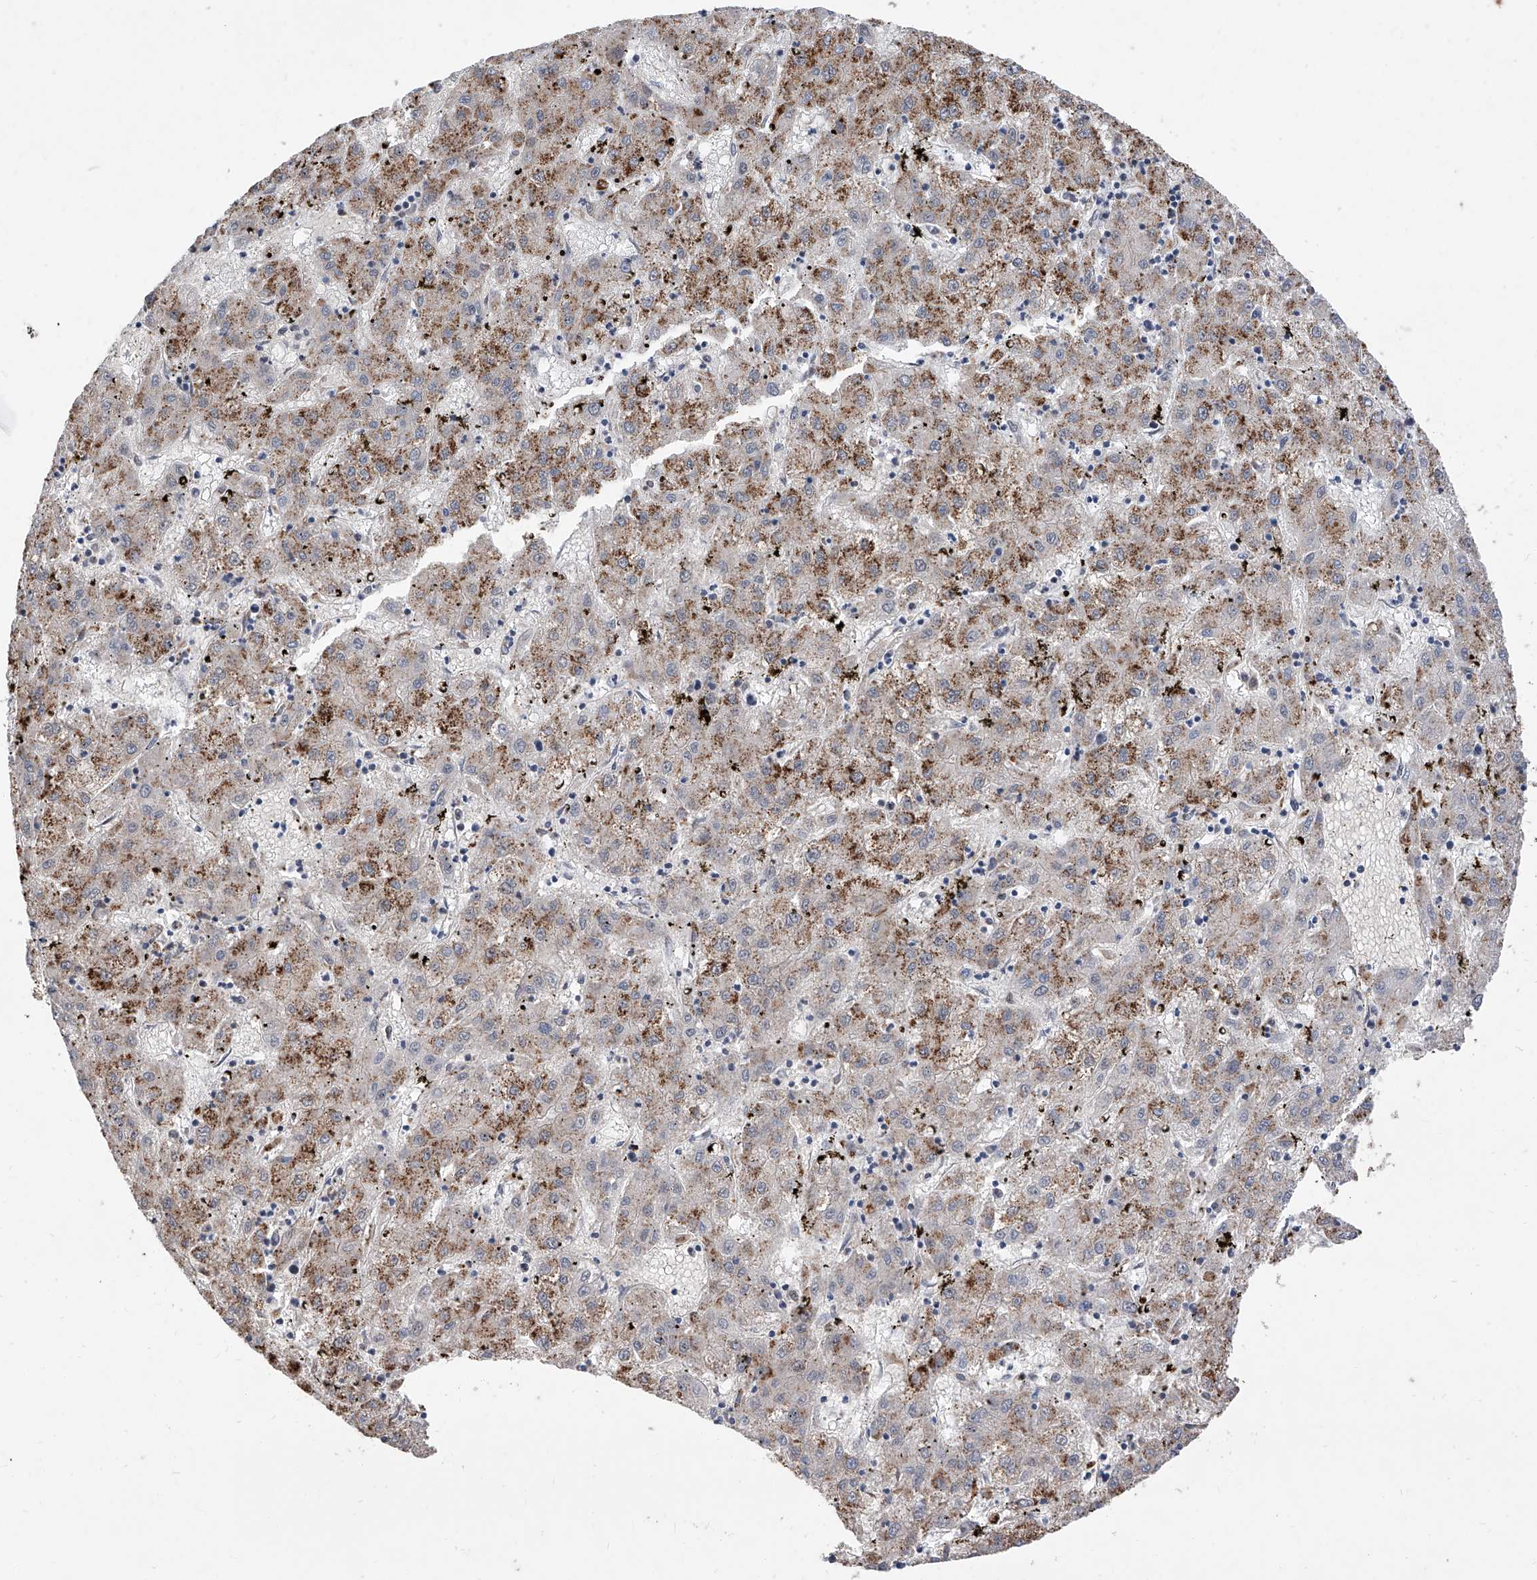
{"staining": {"intensity": "moderate", "quantity": ">75%", "location": "cytoplasmic/membranous"}, "tissue": "liver cancer", "cell_type": "Tumor cells", "image_type": "cancer", "snomed": [{"axis": "morphology", "description": "Carcinoma, Hepatocellular, NOS"}, {"axis": "topography", "description": "Liver"}], "caption": "A medium amount of moderate cytoplasmic/membranous positivity is identified in about >75% of tumor cells in hepatocellular carcinoma (liver) tissue.", "gene": "FARP2", "patient": {"sex": "male", "age": 72}}